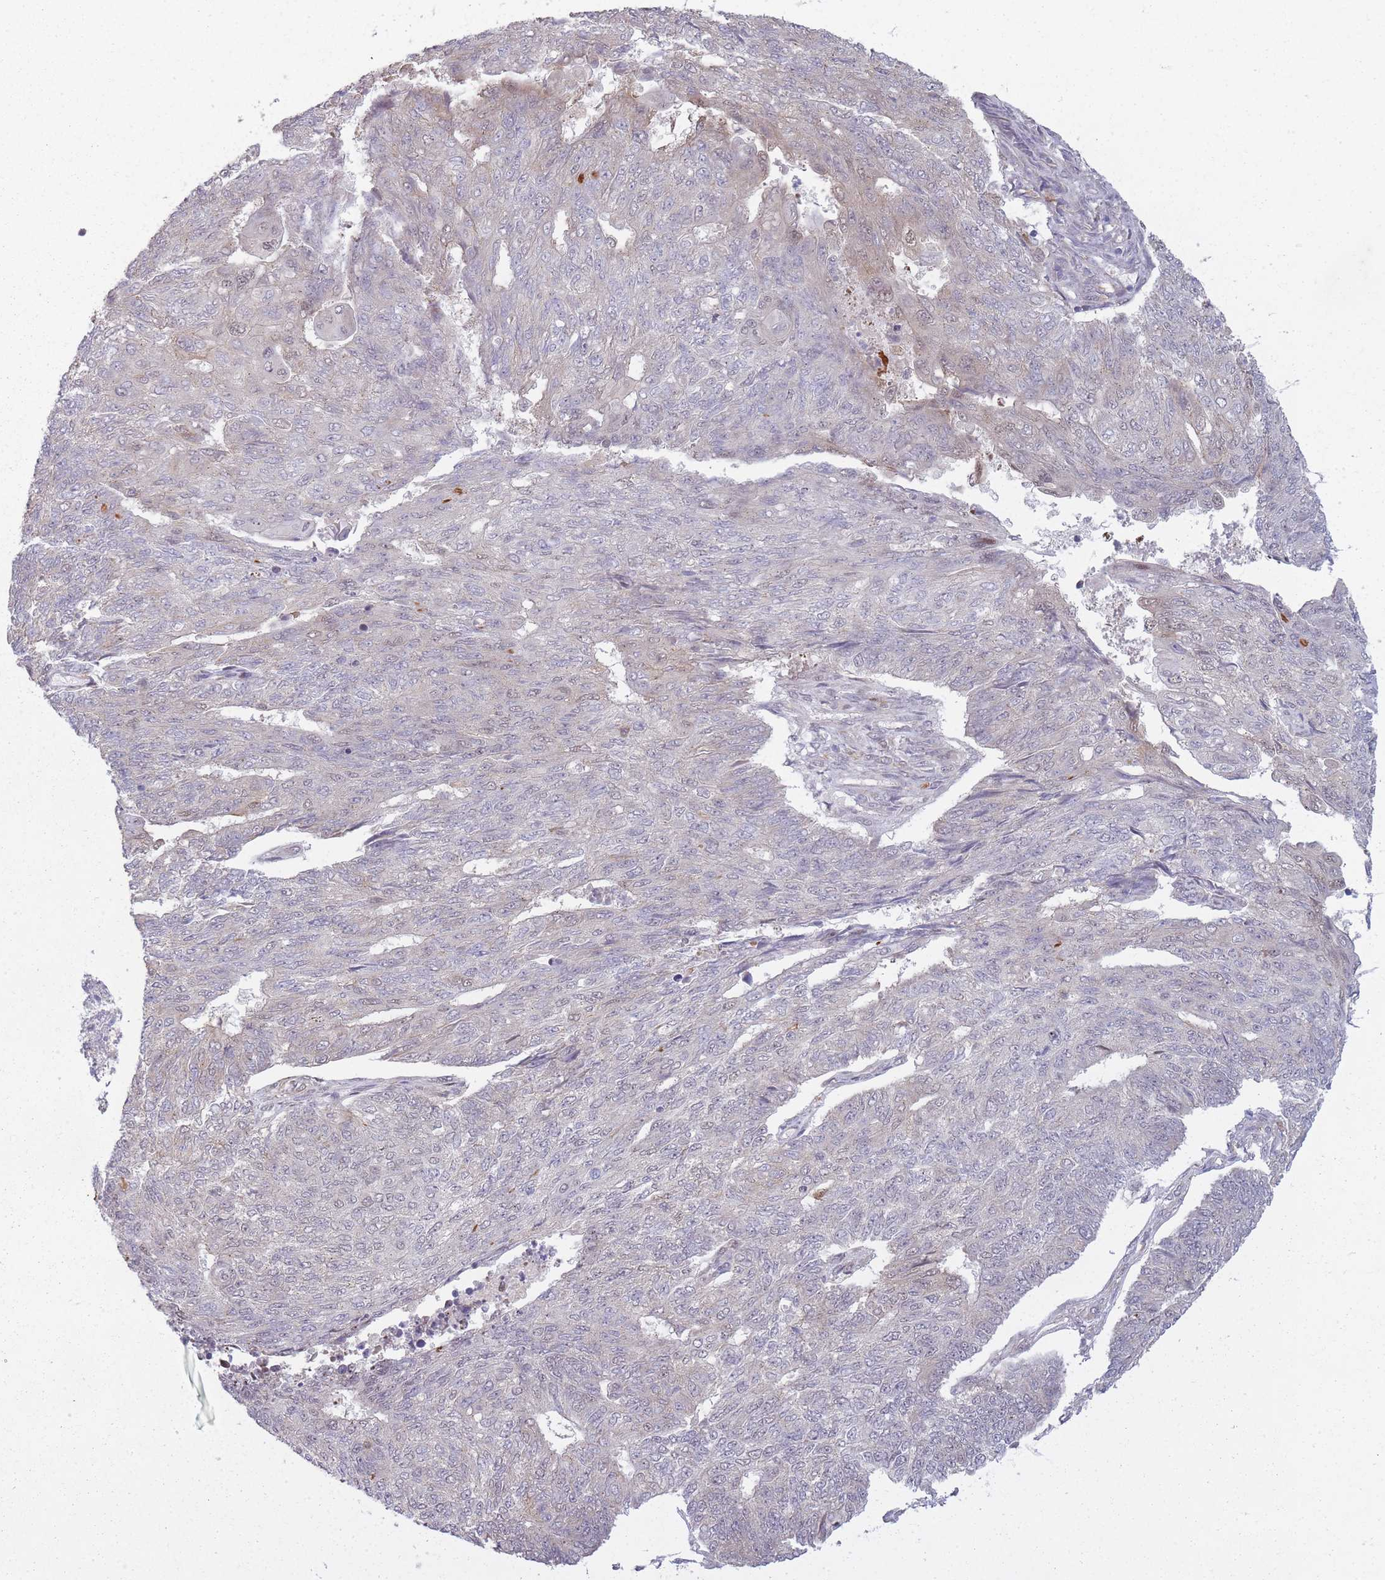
{"staining": {"intensity": "negative", "quantity": "none", "location": "none"}, "tissue": "endometrial cancer", "cell_type": "Tumor cells", "image_type": "cancer", "snomed": [{"axis": "morphology", "description": "Adenocarcinoma, NOS"}, {"axis": "topography", "description": "Endometrium"}], "caption": "Tumor cells are negative for brown protein staining in endometrial cancer (adenocarcinoma).", "gene": "LGALS9", "patient": {"sex": "female", "age": 32}}